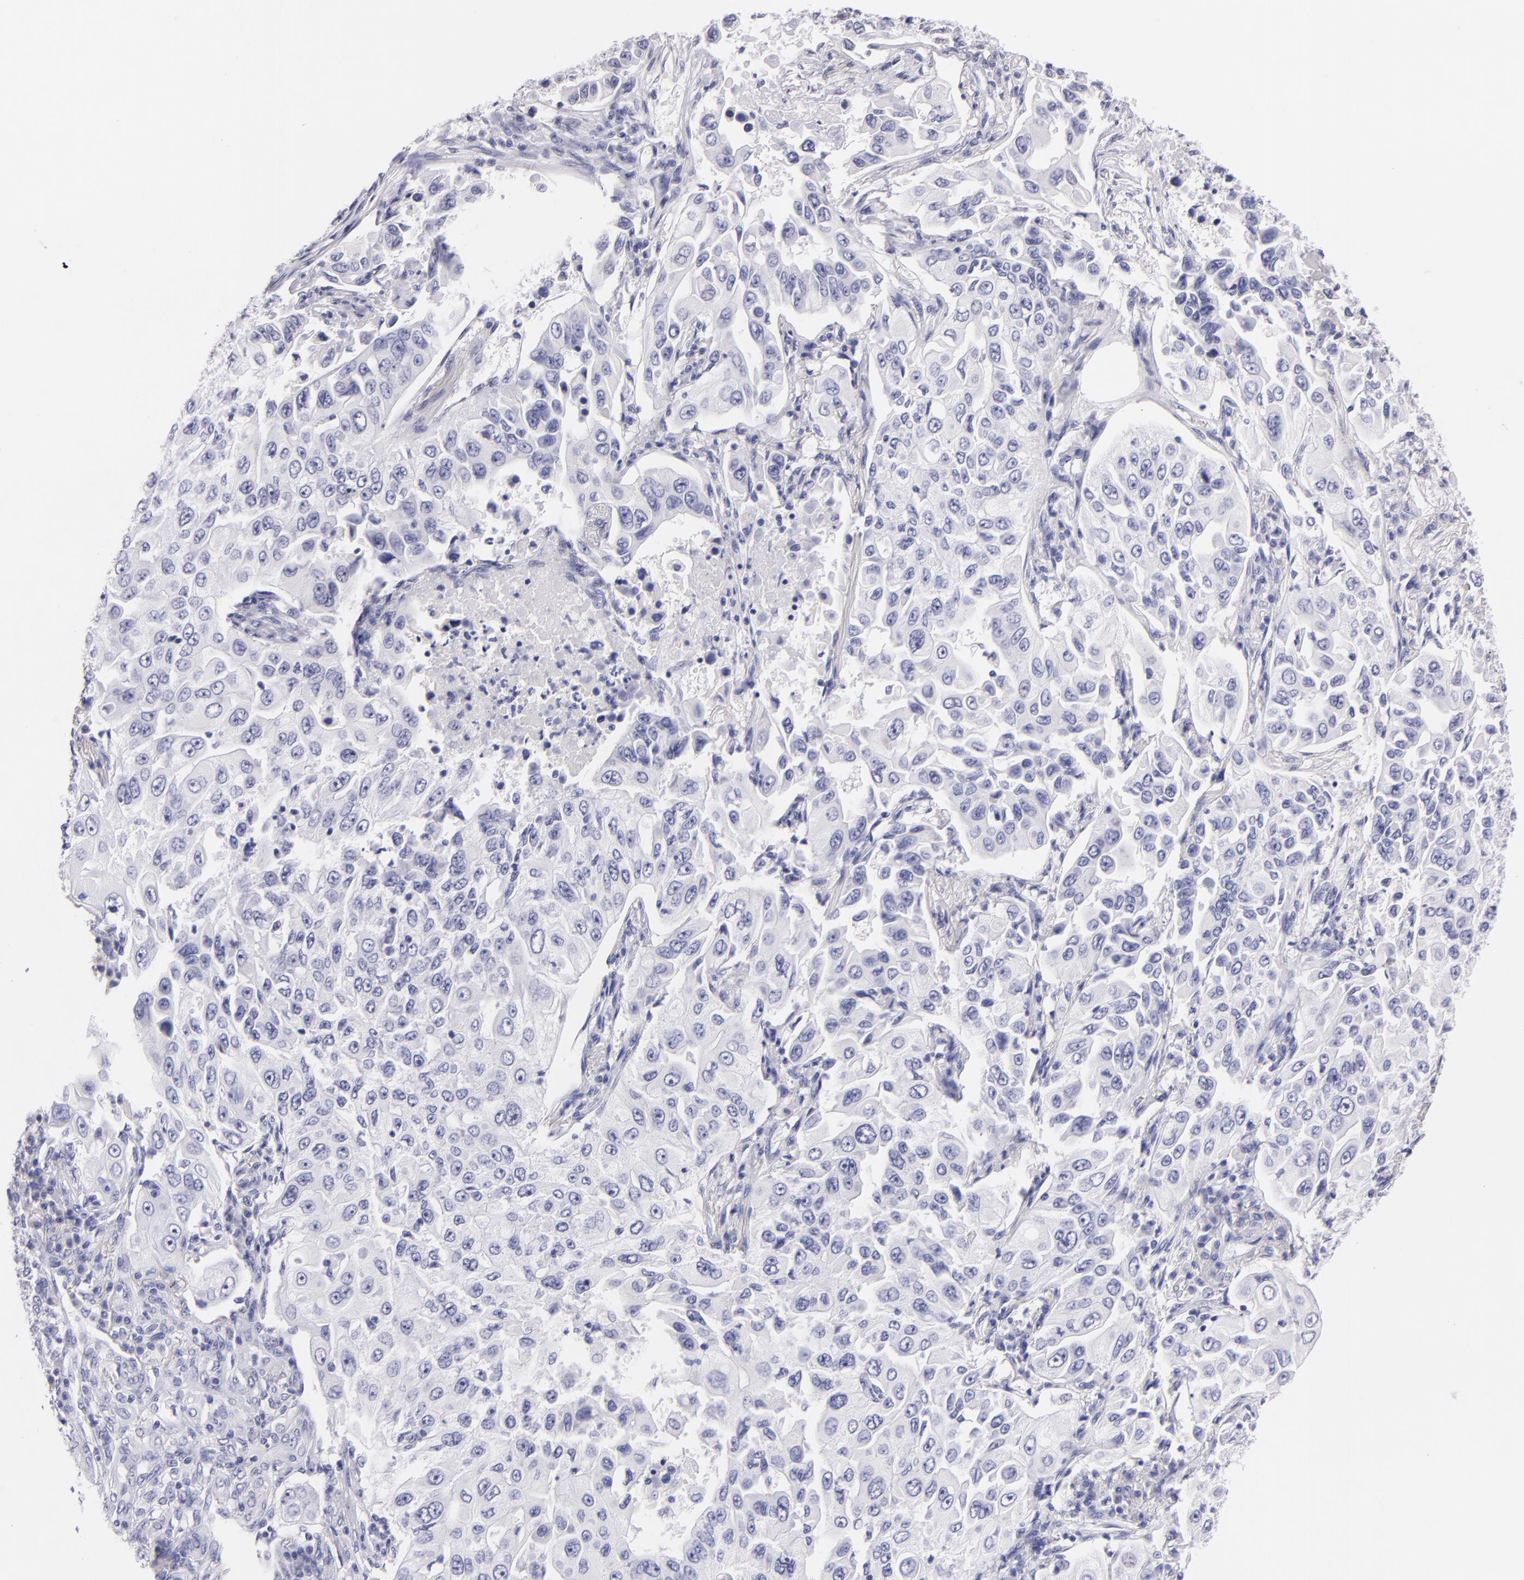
{"staining": {"intensity": "negative", "quantity": "none", "location": "none"}, "tissue": "lung cancer", "cell_type": "Tumor cells", "image_type": "cancer", "snomed": [{"axis": "morphology", "description": "Adenocarcinoma, NOS"}, {"axis": "topography", "description": "Lung"}], "caption": "DAB (3,3'-diaminobenzidine) immunohistochemical staining of human lung cancer exhibits no significant positivity in tumor cells.", "gene": "MUC5AC", "patient": {"sex": "male", "age": 84}}